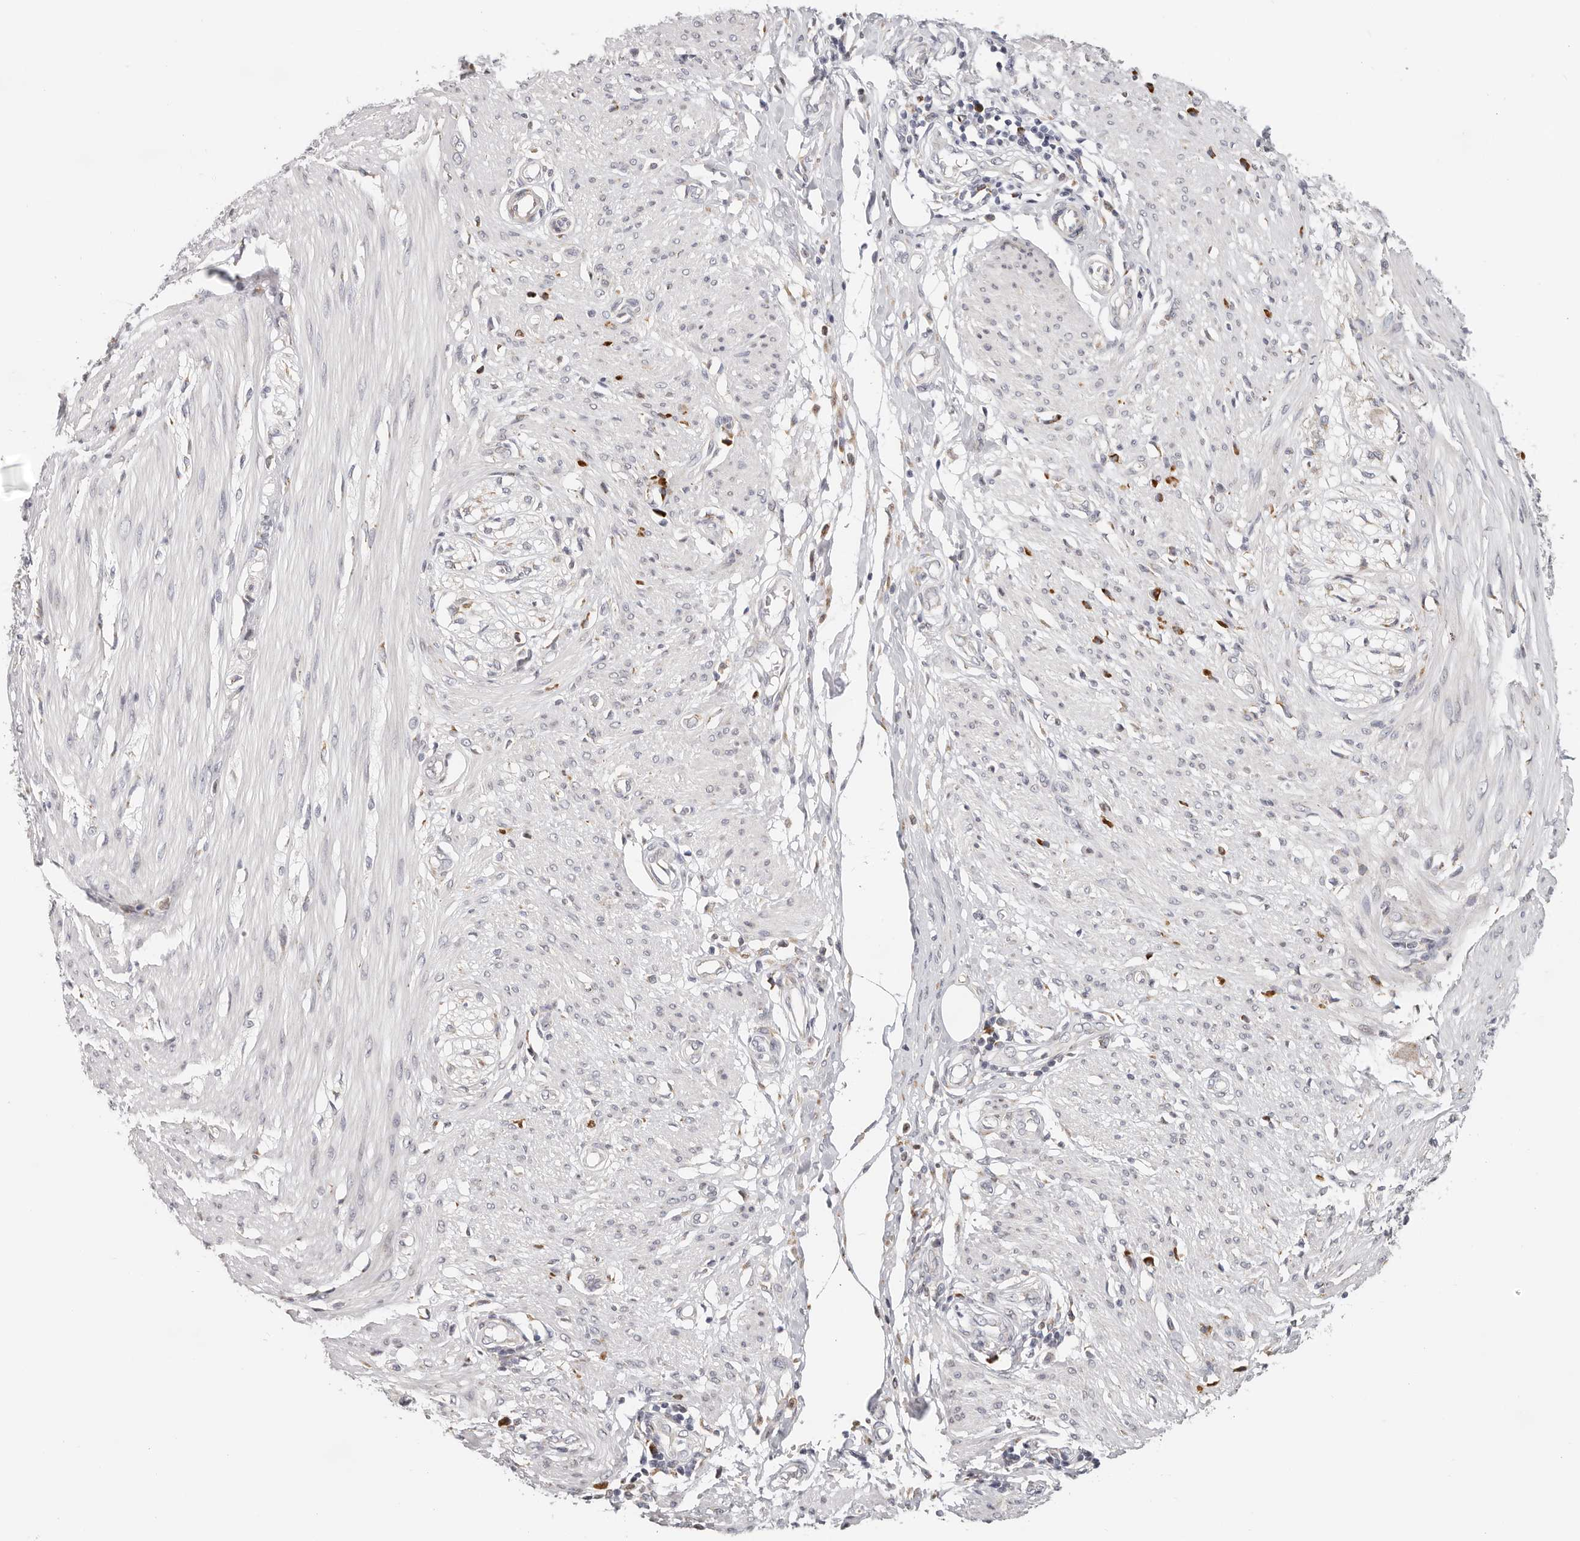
{"staining": {"intensity": "negative", "quantity": "none", "location": "none"}, "tissue": "smooth muscle", "cell_type": "Smooth muscle cells", "image_type": "normal", "snomed": [{"axis": "morphology", "description": "Normal tissue, NOS"}, {"axis": "morphology", "description": "Adenocarcinoma, NOS"}, {"axis": "topography", "description": "Colon"}, {"axis": "topography", "description": "Peripheral nerve tissue"}], "caption": "Immunohistochemistry (IHC) image of benign smooth muscle: human smooth muscle stained with DAB (3,3'-diaminobenzidine) displays no significant protein positivity in smooth muscle cells. (IHC, brightfield microscopy, high magnification).", "gene": "IL32", "patient": {"sex": "male", "age": 14}}